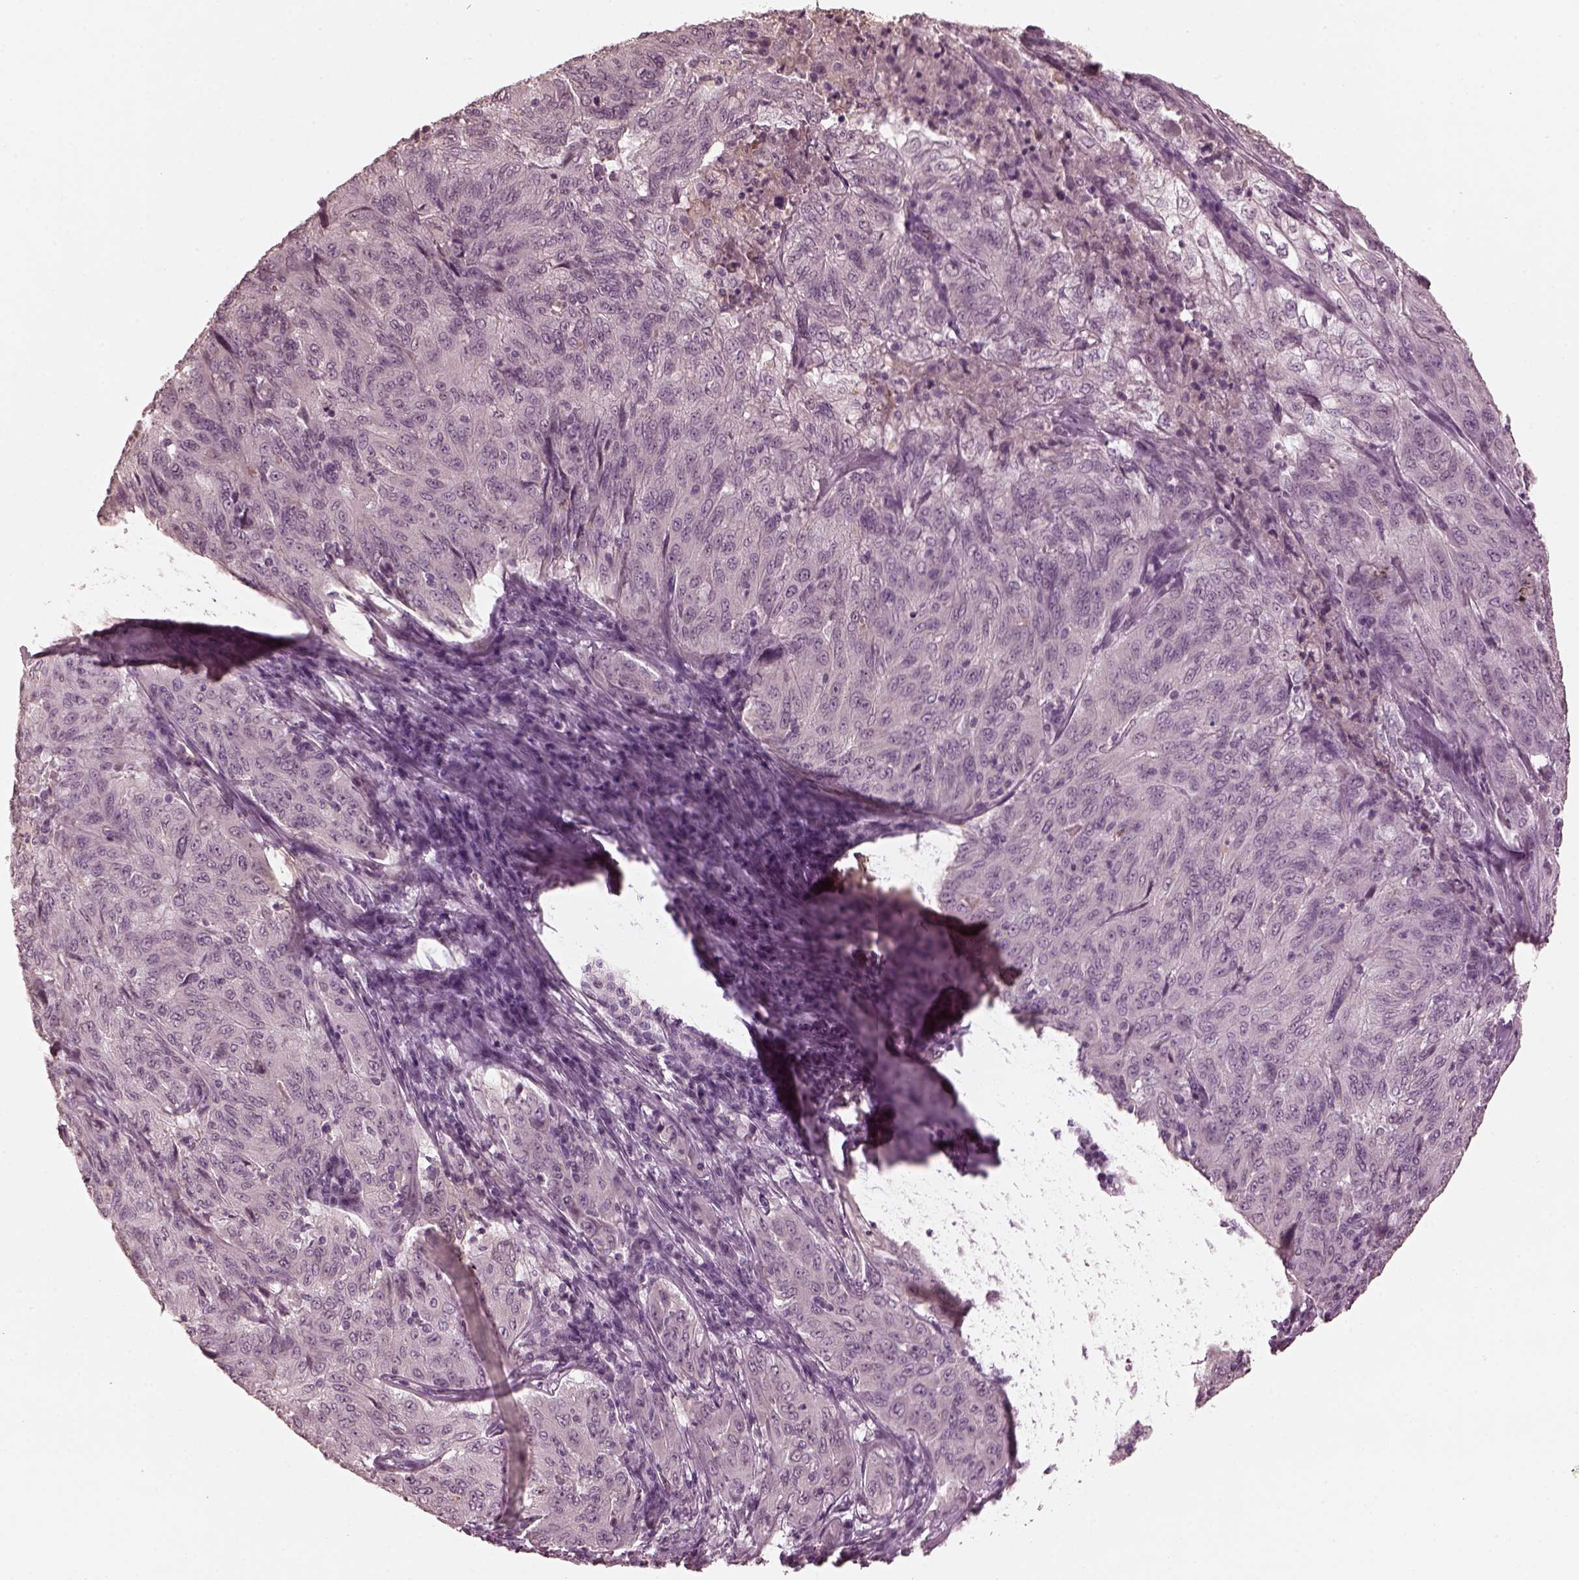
{"staining": {"intensity": "negative", "quantity": "none", "location": "none"}, "tissue": "pancreatic cancer", "cell_type": "Tumor cells", "image_type": "cancer", "snomed": [{"axis": "morphology", "description": "Adenocarcinoma, NOS"}, {"axis": "topography", "description": "Pancreas"}], "caption": "The IHC histopathology image has no significant expression in tumor cells of pancreatic cancer (adenocarcinoma) tissue. (DAB immunohistochemistry (IHC), high magnification).", "gene": "KRT79", "patient": {"sex": "male", "age": 63}}